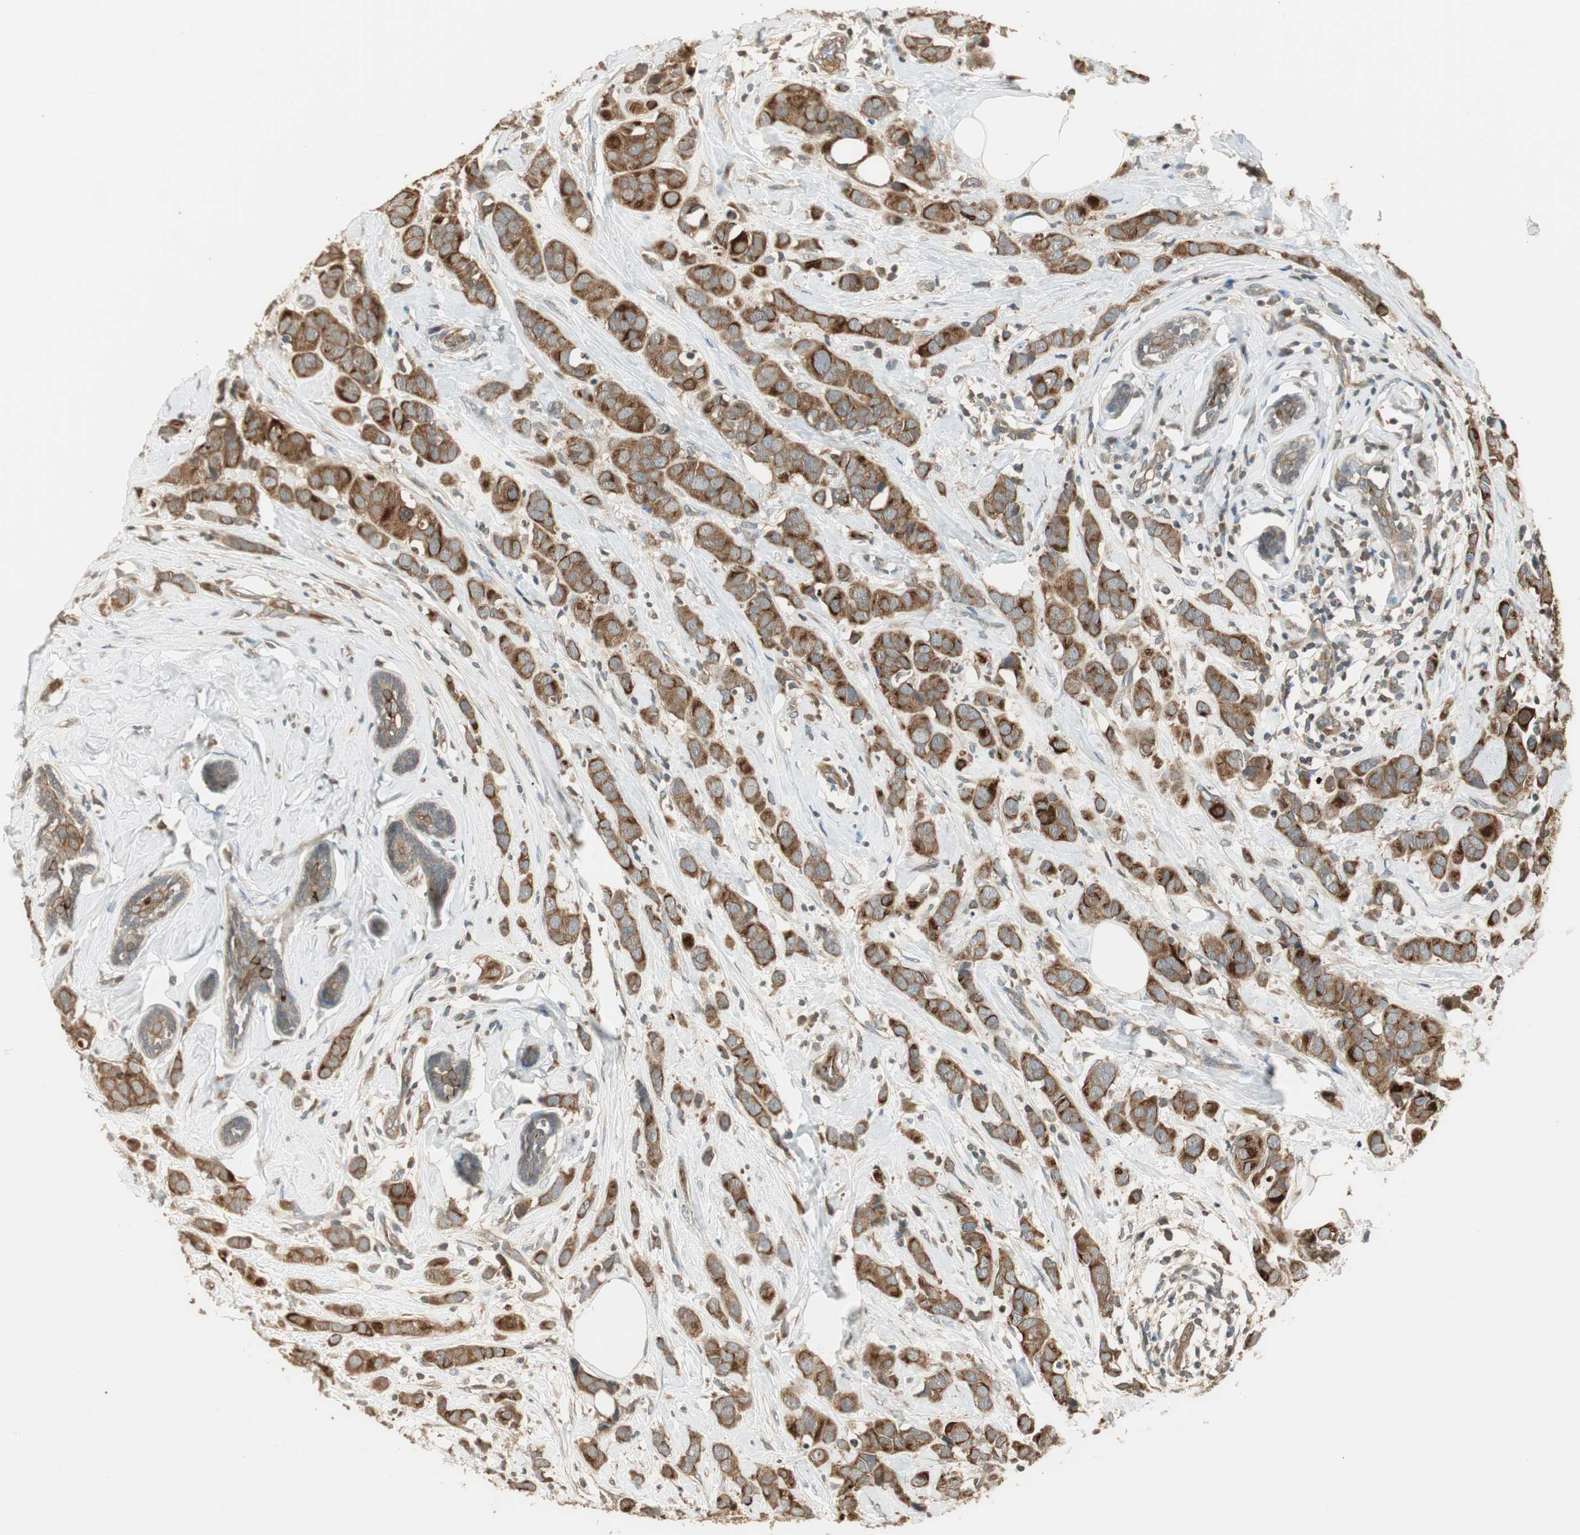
{"staining": {"intensity": "moderate", "quantity": ">75%", "location": "cytoplasmic/membranous"}, "tissue": "breast cancer", "cell_type": "Tumor cells", "image_type": "cancer", "snomed": [{"axis": "morphology", "description": "Normal tissue, NOS"}, {"axis": "morphology", "description": "Duct carcinoma"}, {"axis": "topography", "description": "Breast"}], "caption": "Brown immunohistochemical staining in breast cancer demonstrates moderate cytoplasmic/membranous expression in approximately >75% of tumor cells.", "gene": "PFDN5", "patient": {"sex": "female", "age": 50}}